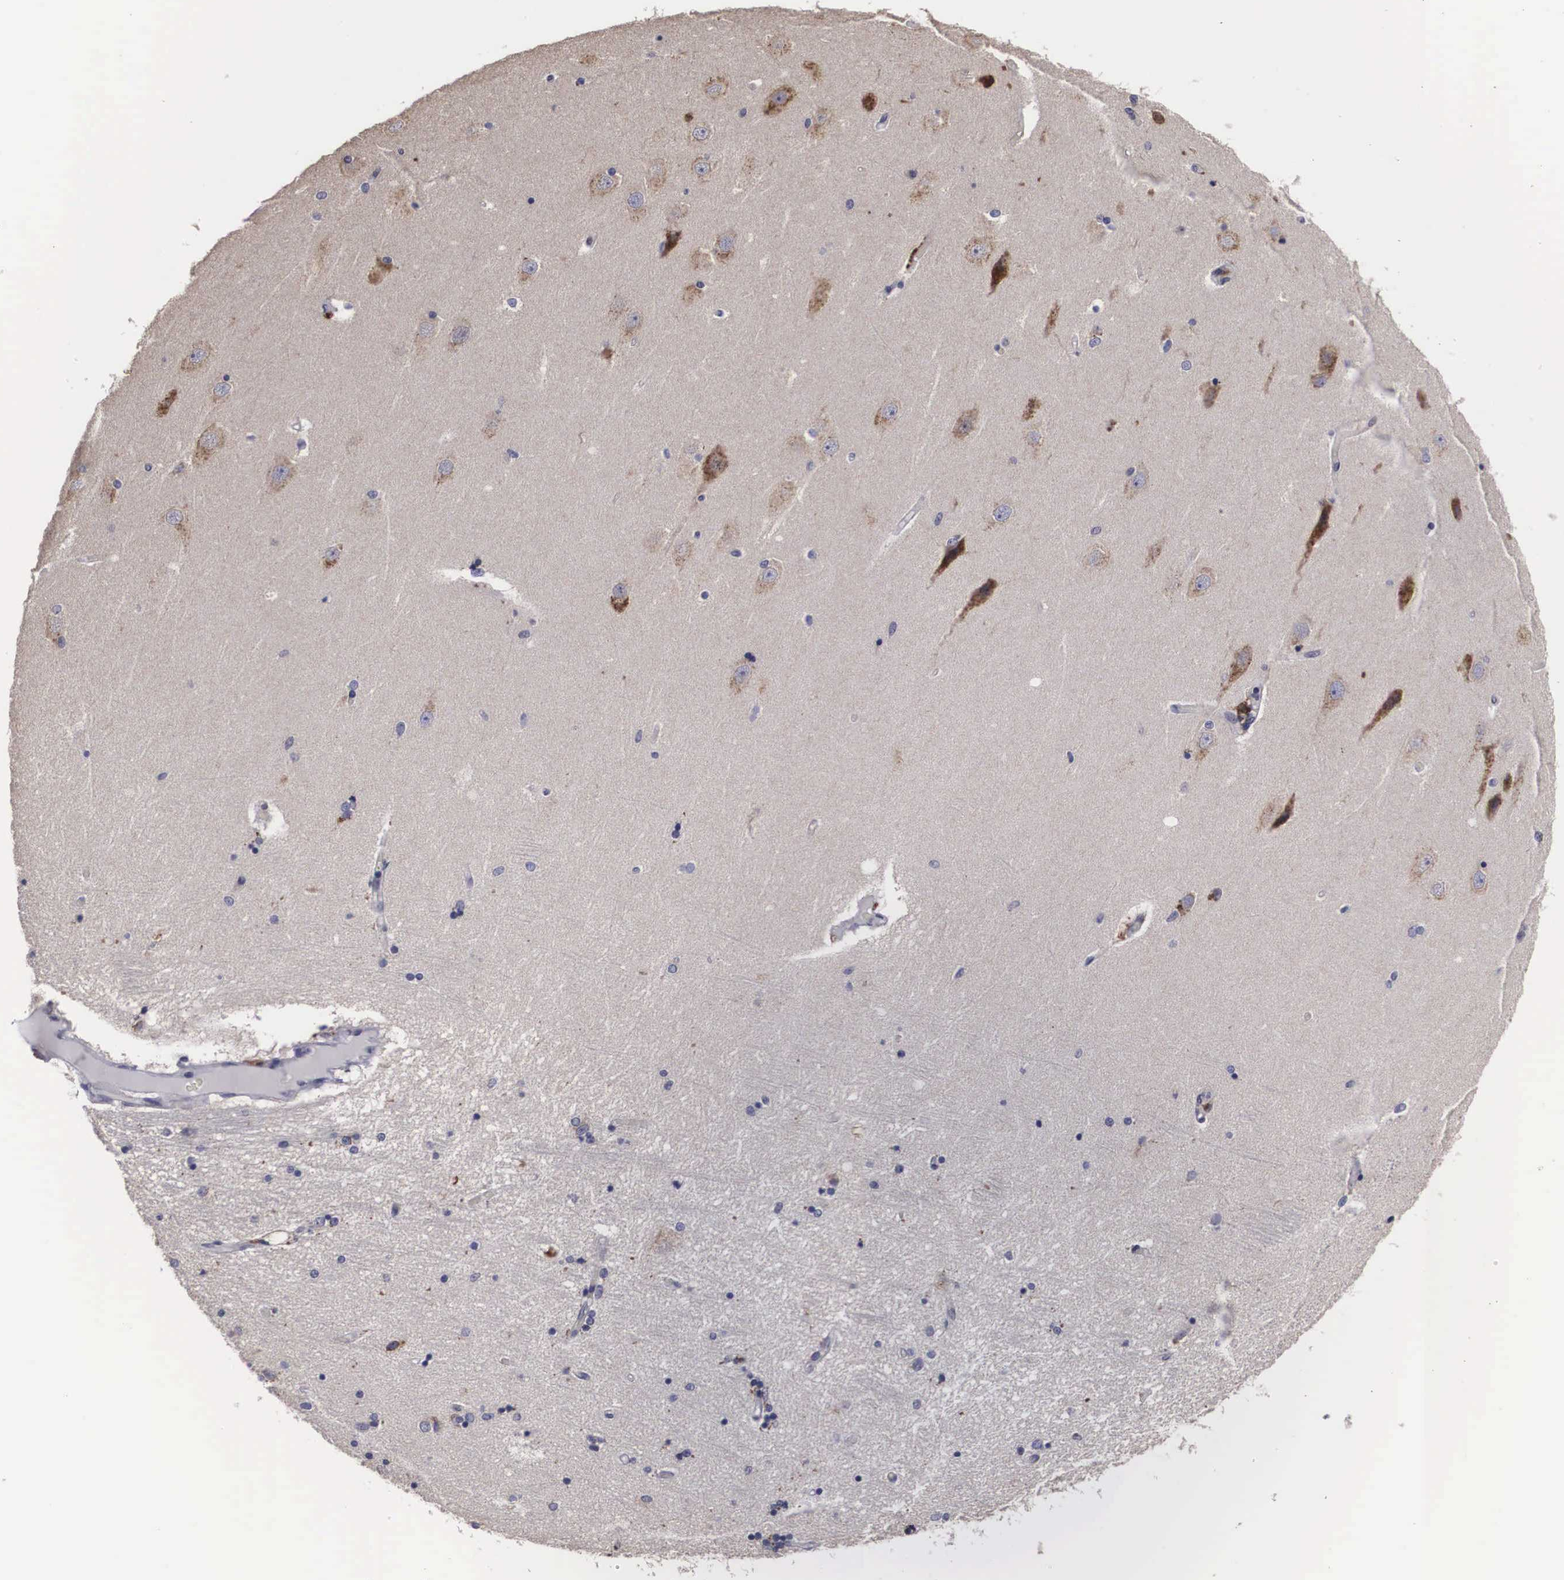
{"staining": {"intensity": "negative", "quantity": "none", "location": "none"}, "tissue": "hippocampus", "cell_type": "Glial cells", "image_type": "normal", "snomed": [{"axis": "morphology", "description": "Normal tissue, NOS"}, {"axis": "topography", "description": "Hippocampus"}], "caption": "Protein analysis of benign hippocampus exhibits no significant staining in glial cells. Brightfield microscopy of immunohistochemistry stained with DAB (3,3'-diaminobenzidine) (brown) and hematoxylin (blue), captured at high magnification.", "gene": "CRELD2", "patient": {"sex": "female", "age": 54}}